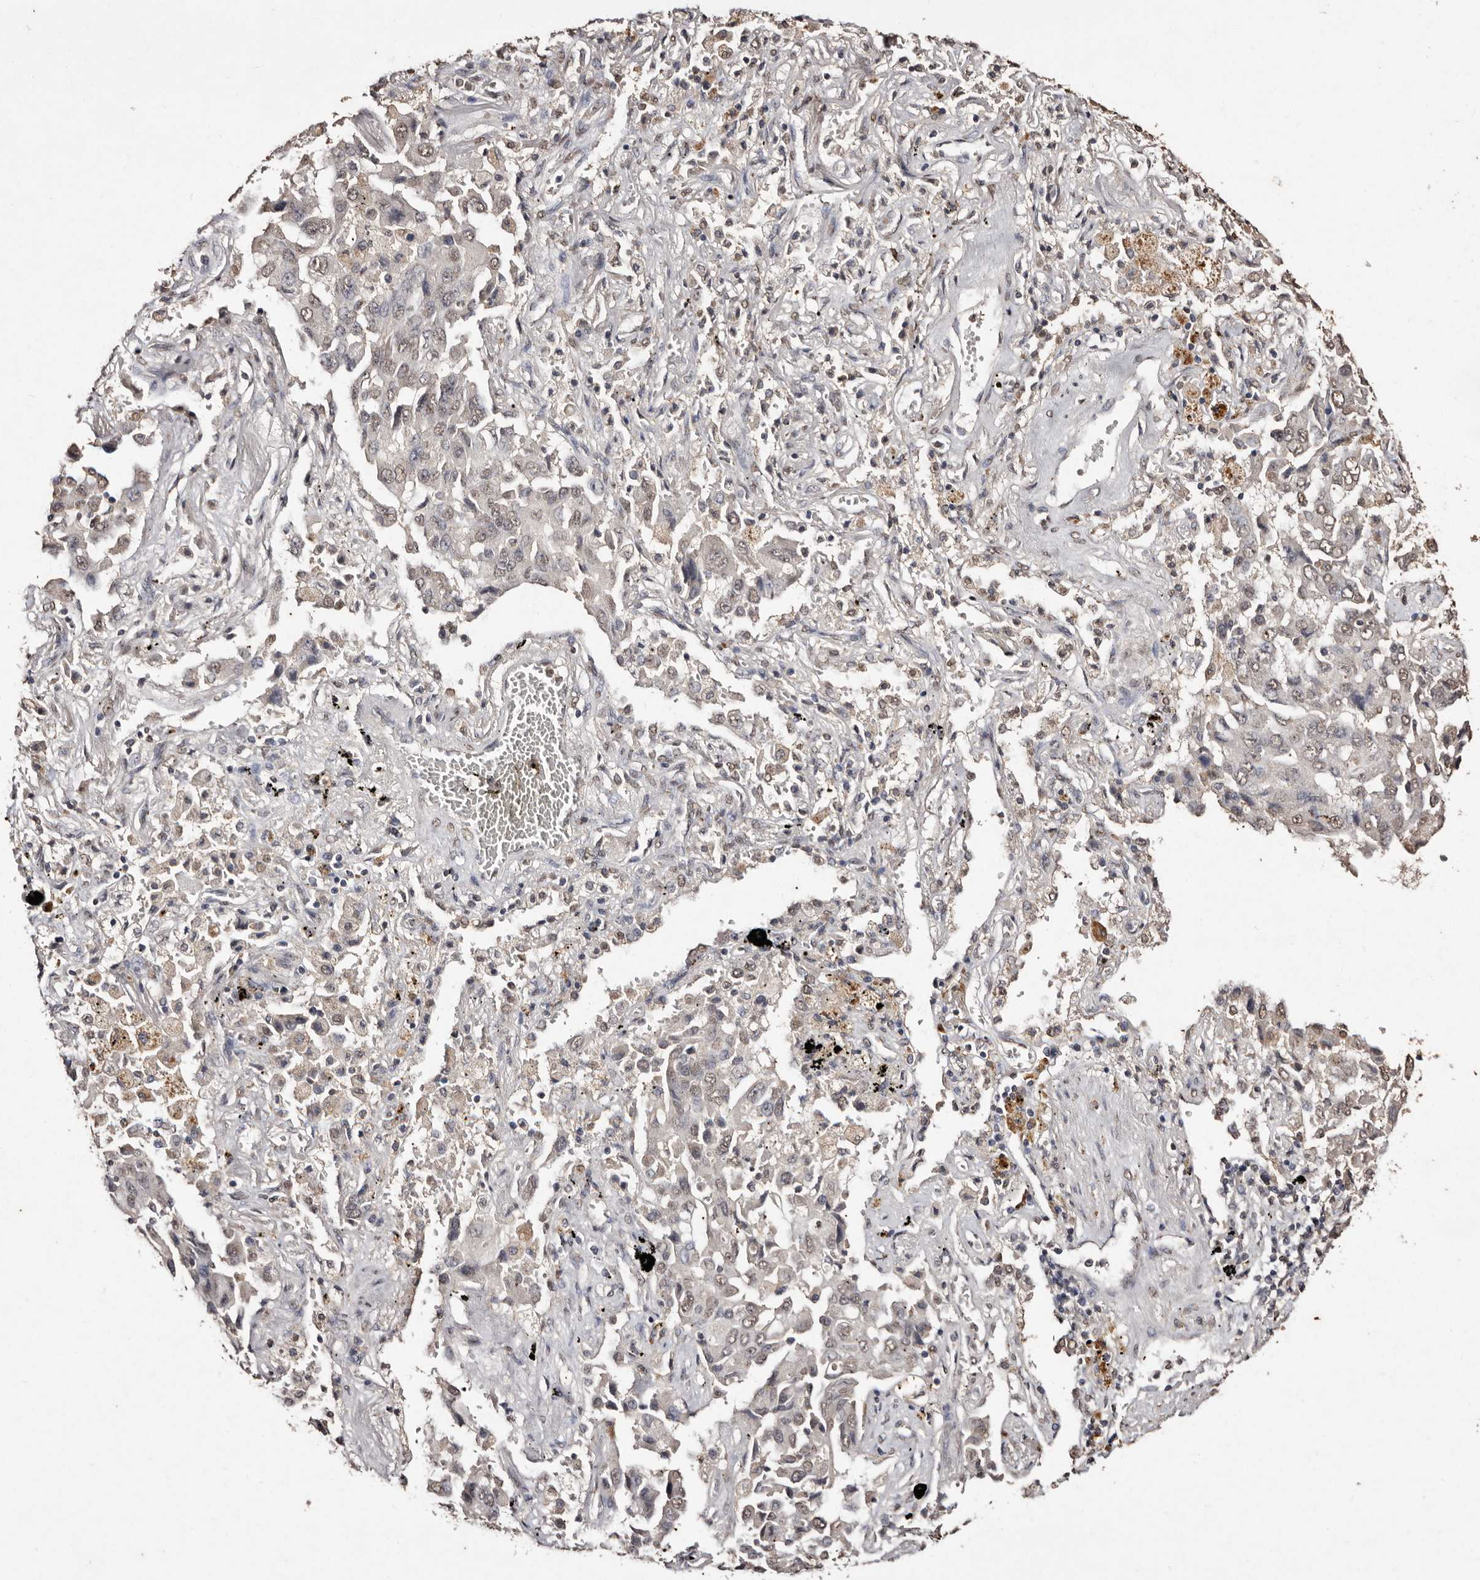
{"staining": {"intensity": "weak", "quantity": ">75%", "location": "nuclear"}, "tissue": "lung cancer", "cell_type": "Tumor cells", "image_type": "cancer", "snomed": [{"axis": "morphology", "description": "Adenocarcinoma, NOS"}, {"axis": "topography", "description": "Lung"}], "caption": "Adenocarcinoma (lung) was stained to show a protein in brown. There is low levels of weak nuclear staining in about >75% of tumor cells. (DAB (3,3'-diaminobenzidine) IHC, brown staining for protein, blue staining for nuclei).", "gene": "ERBB4", "patient": {"sex": "female", "age": 65}}